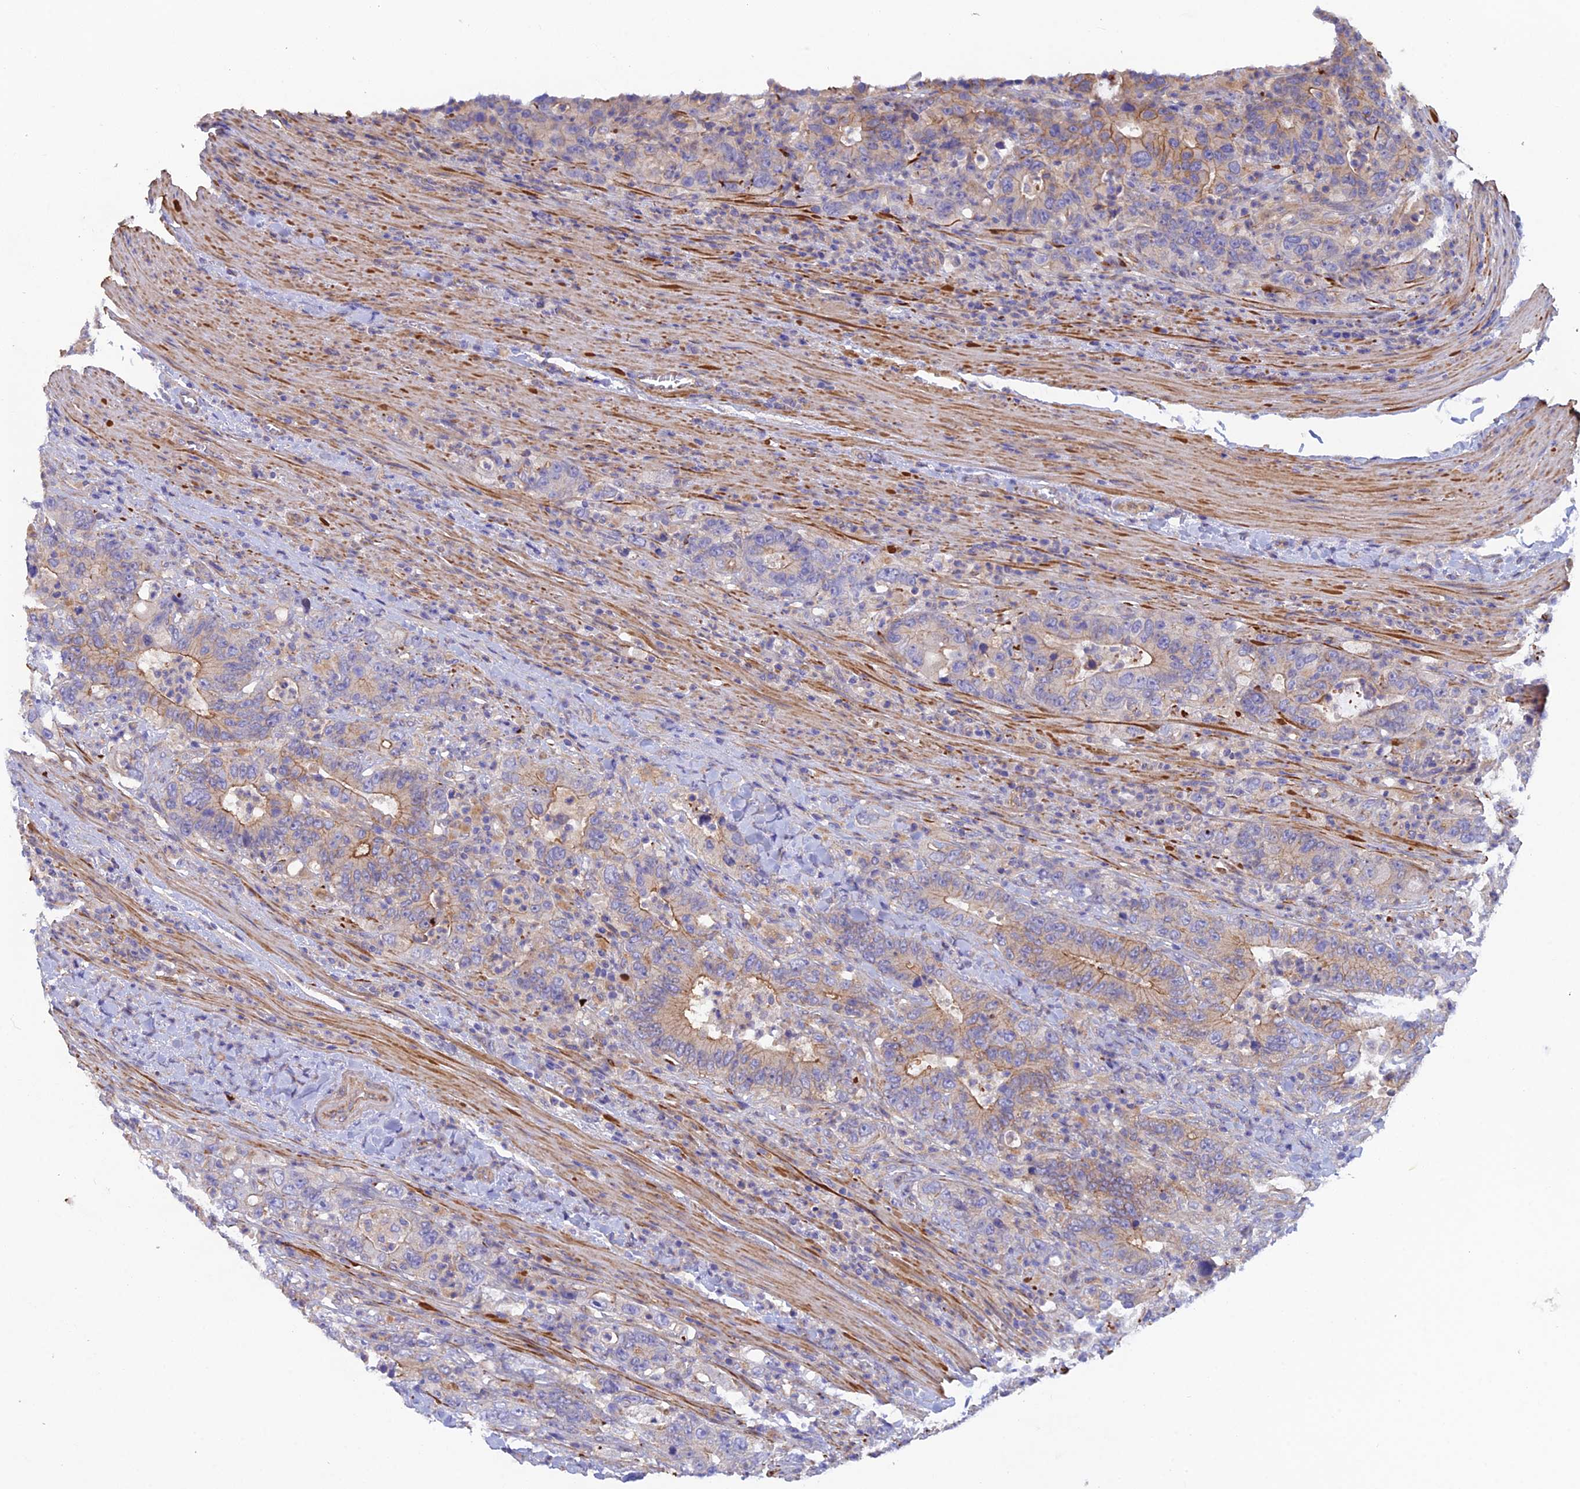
{"staining": {"intensity": "moderate", "quantity": "<25%", "location": "cytoplasmic/membranous"}, "tissue": "colorectal cancer", "cell_type": "Tumor cells", "image_type": "cancer", "snomed": [{"axis": "morphology", "description": "Adenocarcinoma, NOS"}, {"axis": "topography", "description": "Colon"}], "caption": "This is a photomicrograph of IHC staining of colorectal adenocarcinoma, which shows moderate expression in the cytoplasmic/membranous of tumor cells.", "gene": "FZR1", "patient": {"sex": "female", "age": 75}}